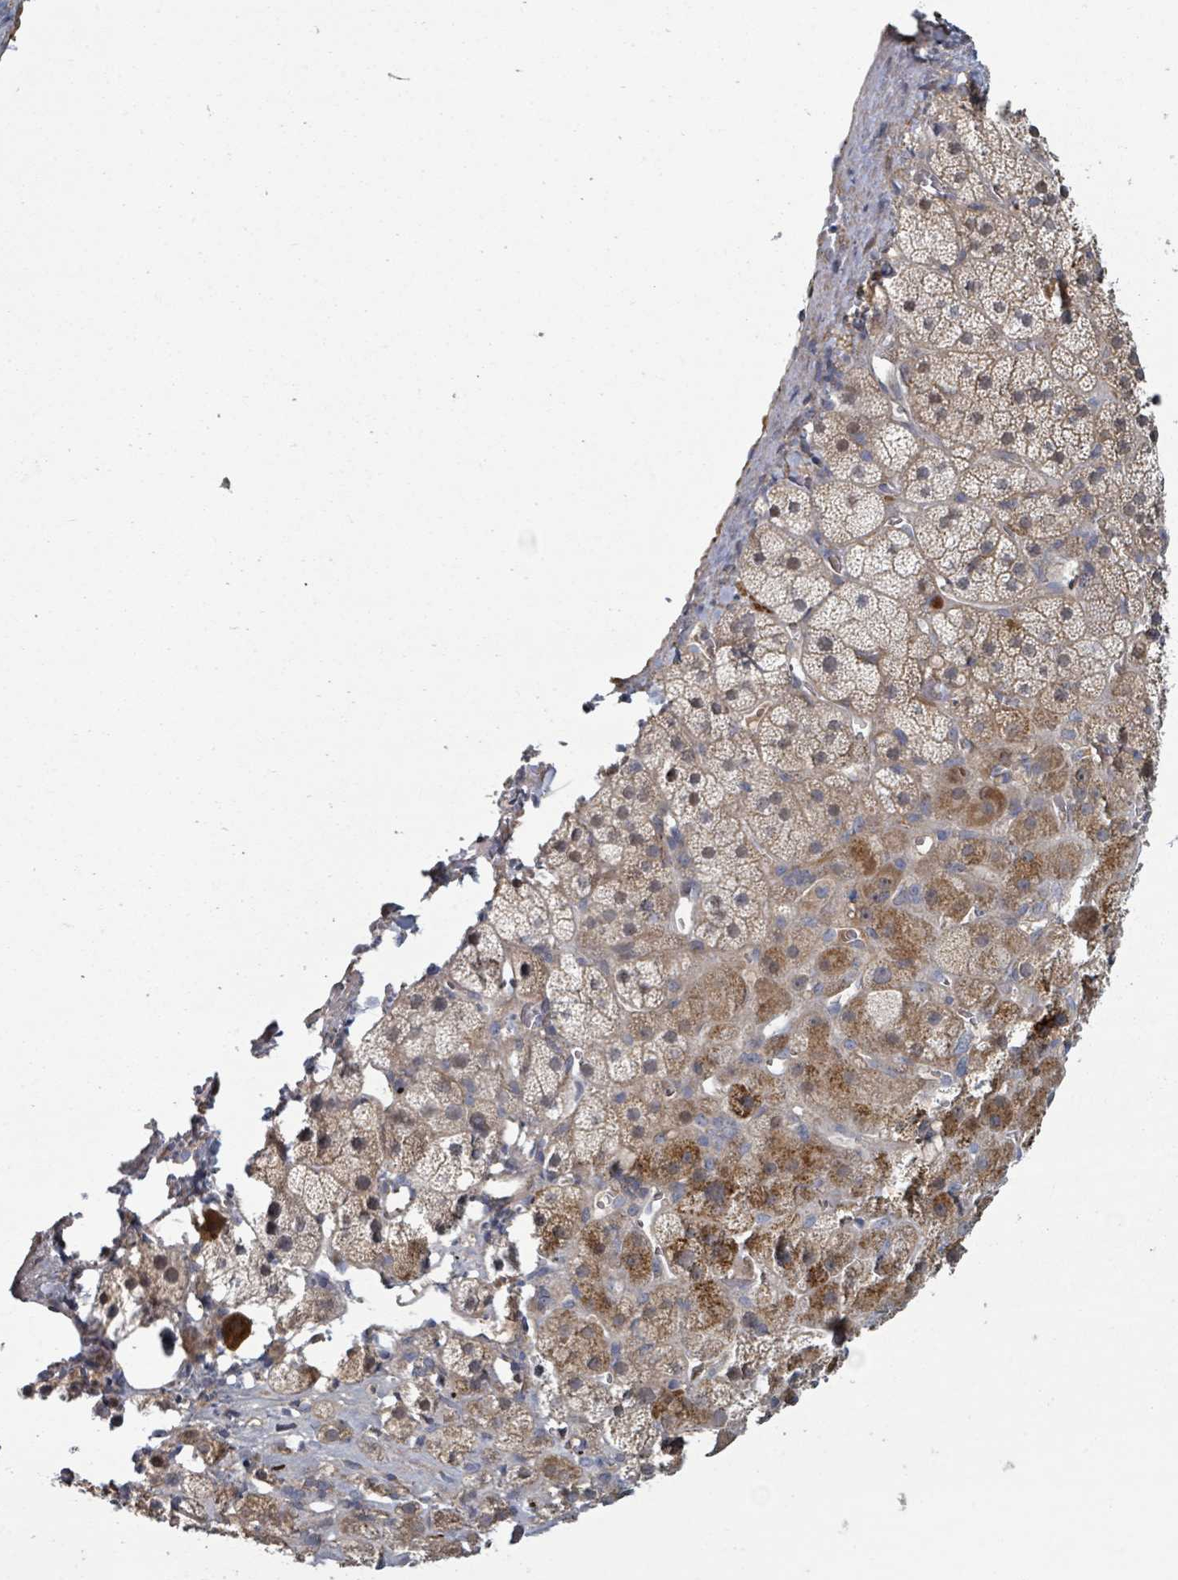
{"staining": {"intensity": "moderate", "quantity": ">75%", "location": "cytoplasmic/membranous"}, "tissue": "adrenal gland", "cell_type": "Glandular cells", "image_type": "normal", "snomed": [{"axis": "morphology", "description": "Normal tissue, NOS"}, {"axis": "topography", "description": "Adrenal gland"}], "caption": "Immunohistochemical staining of unremarkable human adrenal gland shows >75% levels of moderate cytoplasmic/membranous protein staining in approximately >75% of glandular cells.", "gene": "GABBR1", "patient": {"sex": "male", "age": 57}}